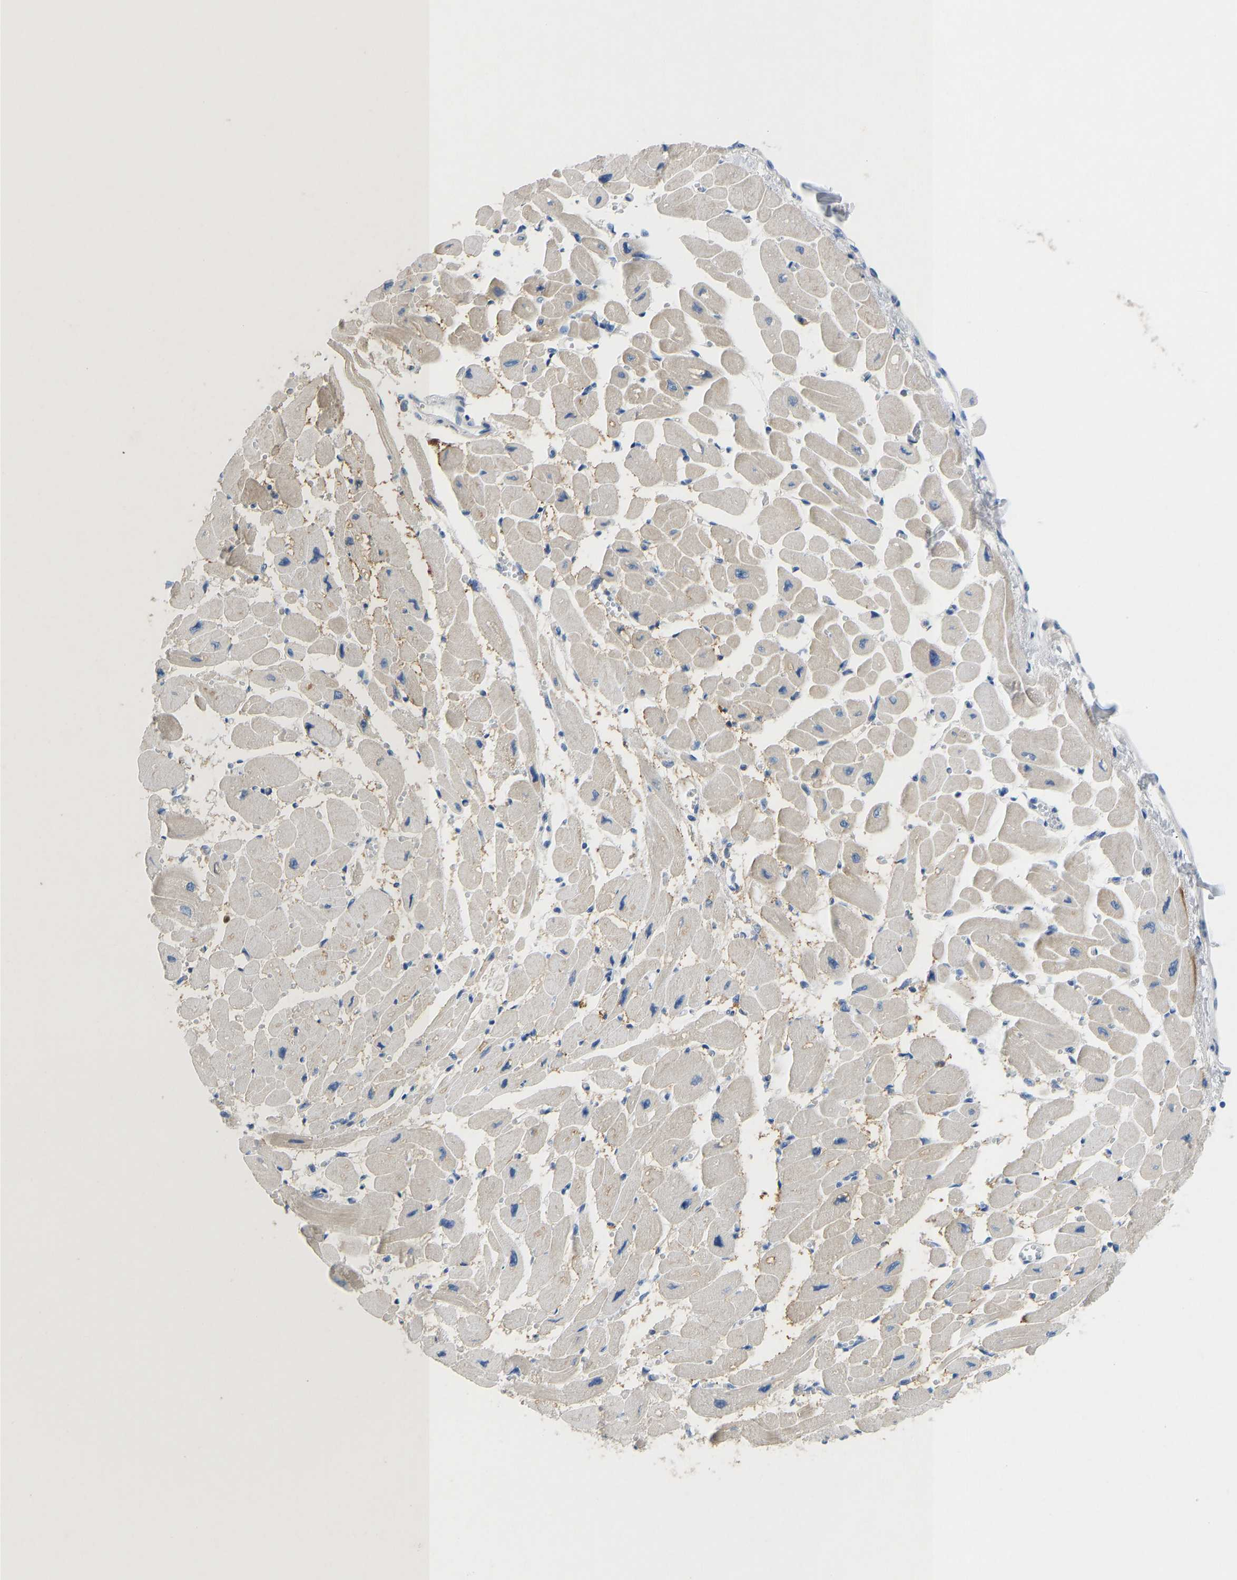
{"staining": {"intensity": "moderate", "quantity": "<25%", "location": "cytoplasmic/membranous"}, "tissue": "heart muscle", "cell_type": "Cardiomyocytes", "image_type": "normal", "snomed": [{"axis": "morphology", "description": "Normal tissue, NOS"}, {"axis": "topography", "description": "Heart"}], "caption": "This image shows IHC staining of normal human heart muscle, with low moderate cytoplasmic/membranous positivity in about <25% of cardiomyocytes.", "gene": "TXNDC2", "patient": {"sex": "female", "age": 54}}